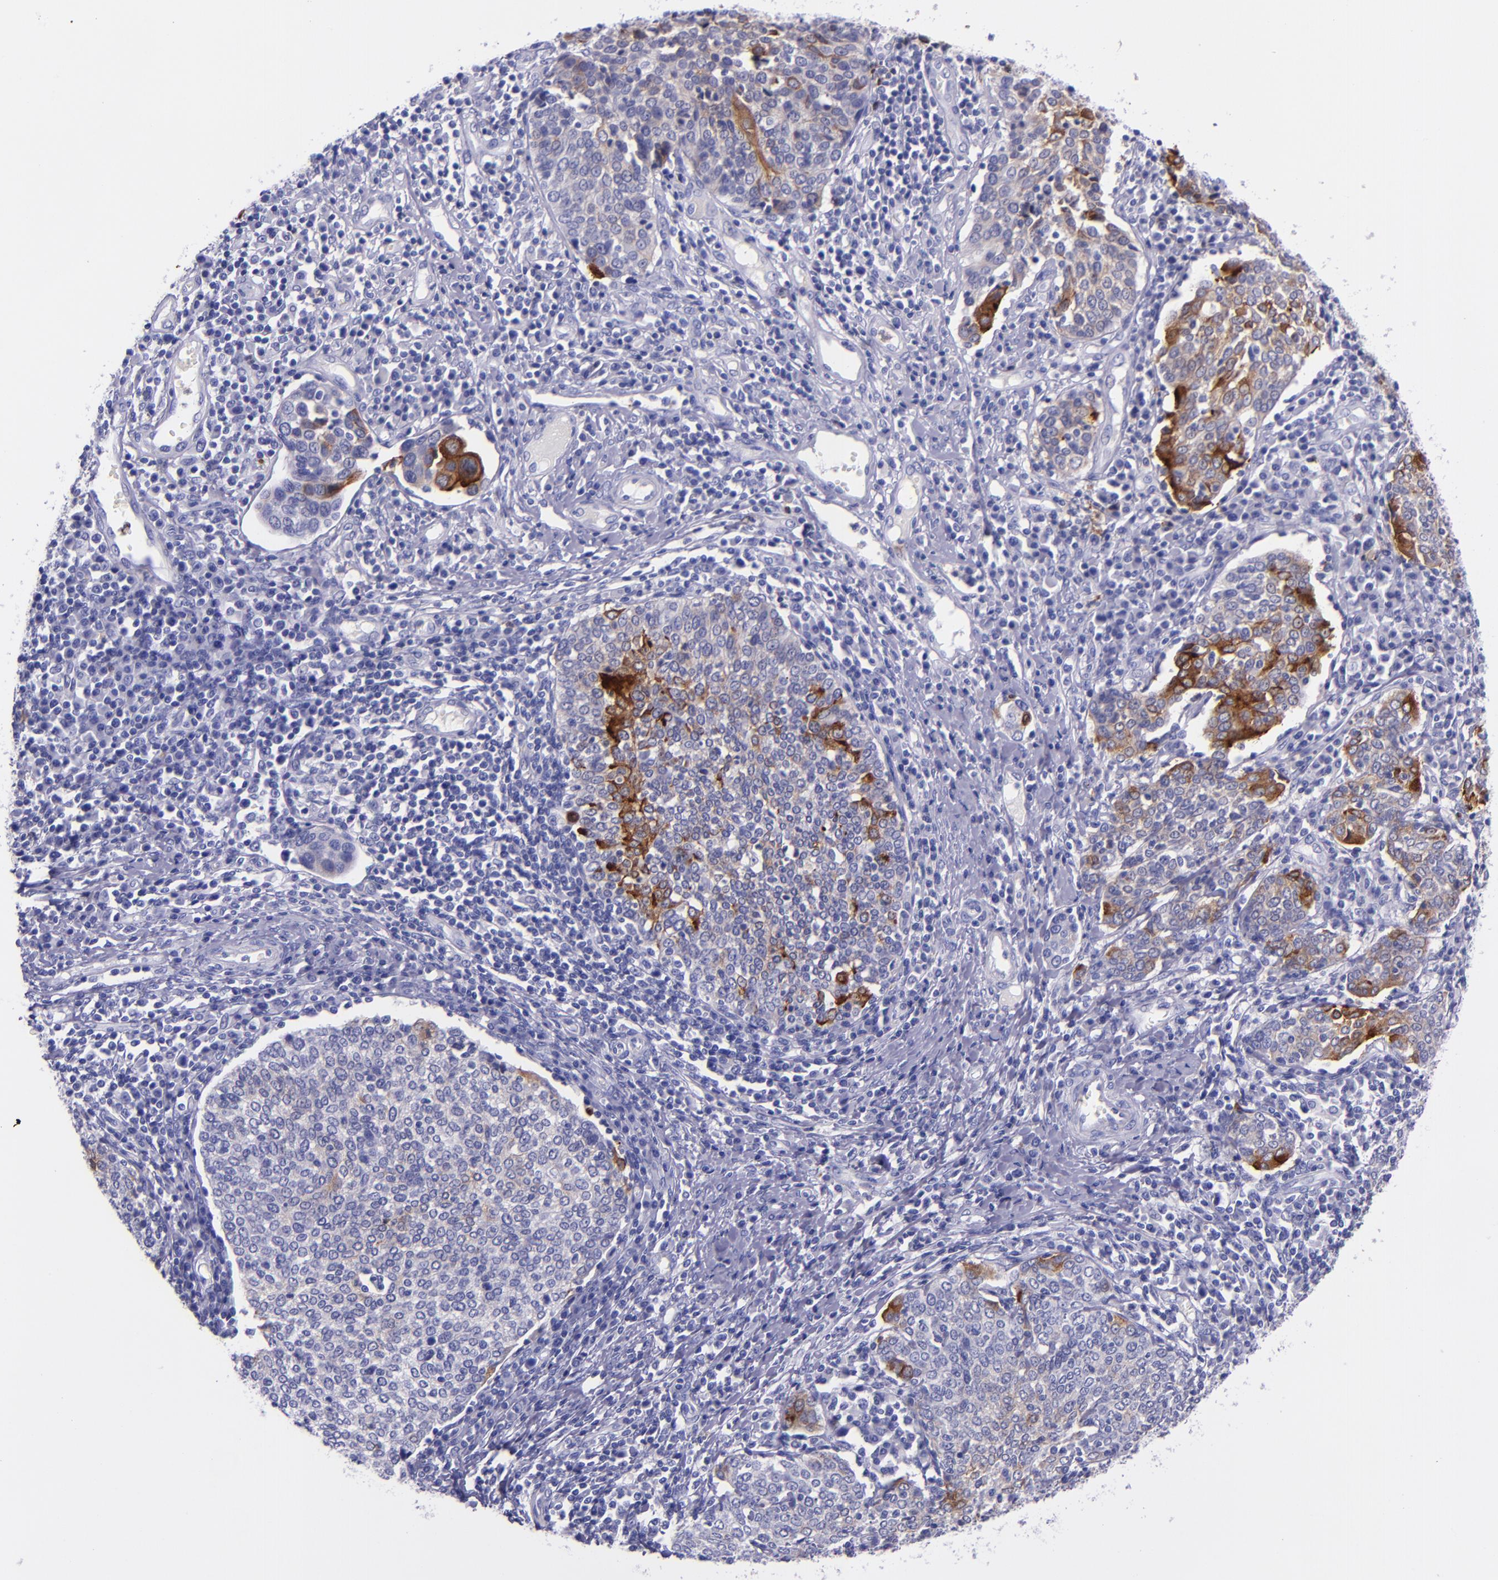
{"staining": {"intensity": "moderate", "quantity": "<25%", "location": "cytoplasmic/membranous"}, "tissue": "cervical cancer", "cell_type": "Tumor cells", "image_type": "cancer", "snomed": [{"axis": "morphology", "description": "Squamous cell carcinoma, NOS"}, {"axis": "topography", "description": "Cervix"}], "caption": "Immunohistochemical staining of human cervical squamous cell carcinoma shows low levels of moderate cytoplasmic/membranous positivity in approximately <25% of tumor cells. (brown staining indicates protein expression, while blue staining denotes nuclei).", "gene": "SLPI", "patient": {"sex": "female", "age": 40}}